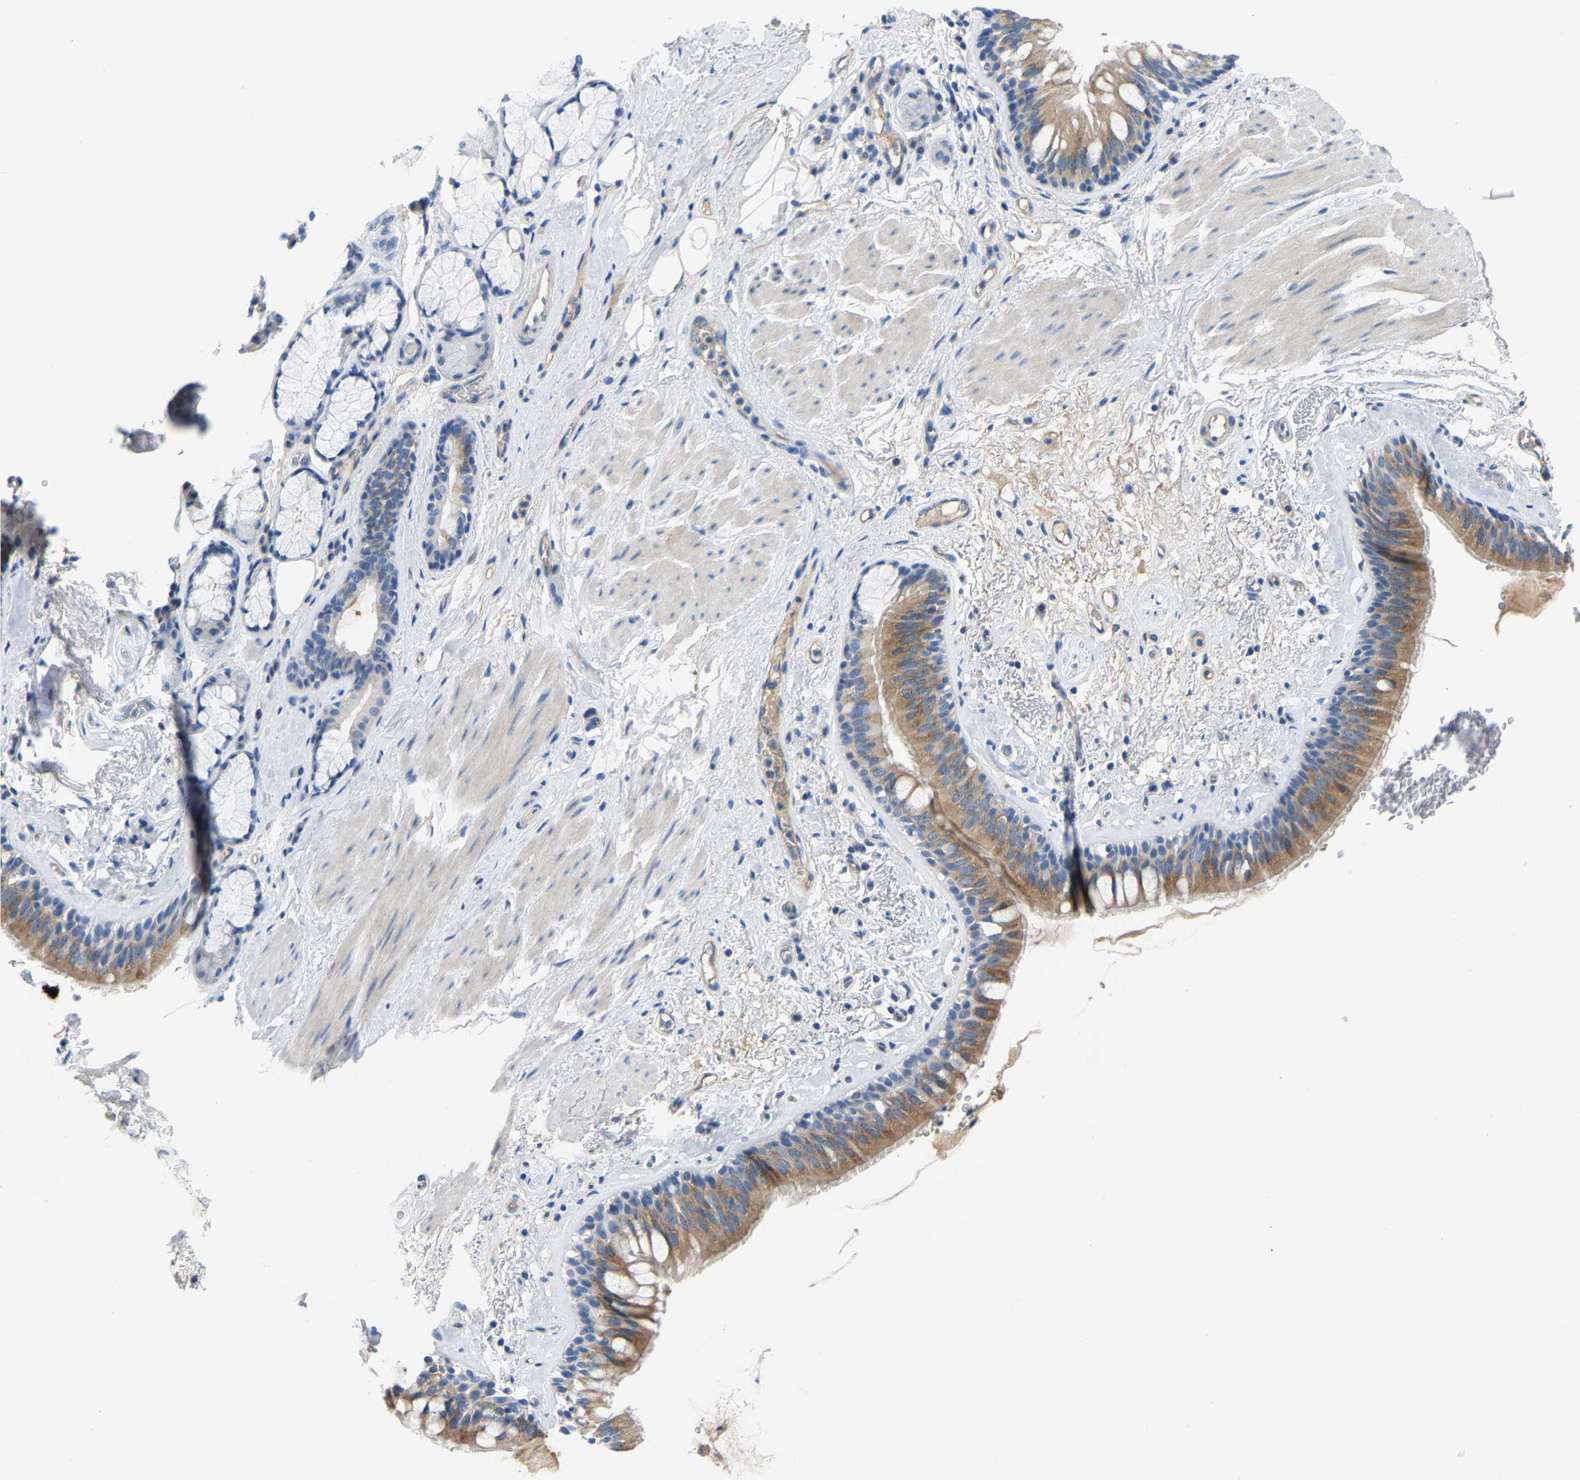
{"staining": {"intensity": "moderate", "quantity": ">75%", "location": "cytoplasmic/membranous"}, "tissue": "bronchus", "cell_type": "Respiratory epithelial cells", "image_type": "normal", "snomed": [{"axis": "morphology", "description": "Normal tissue, NOS"}, {"axis": "topography", "description": "Cartilage tissue"}], "caption": "Unremarkable bronchus shows moderate cytoplasmic/membranous staining in approximately >75% of respiratory epithelial cells, visualized by immunohistochemistry.", "gene": "DNAAF5", "patient": {"sex": "female", "age": 63}}